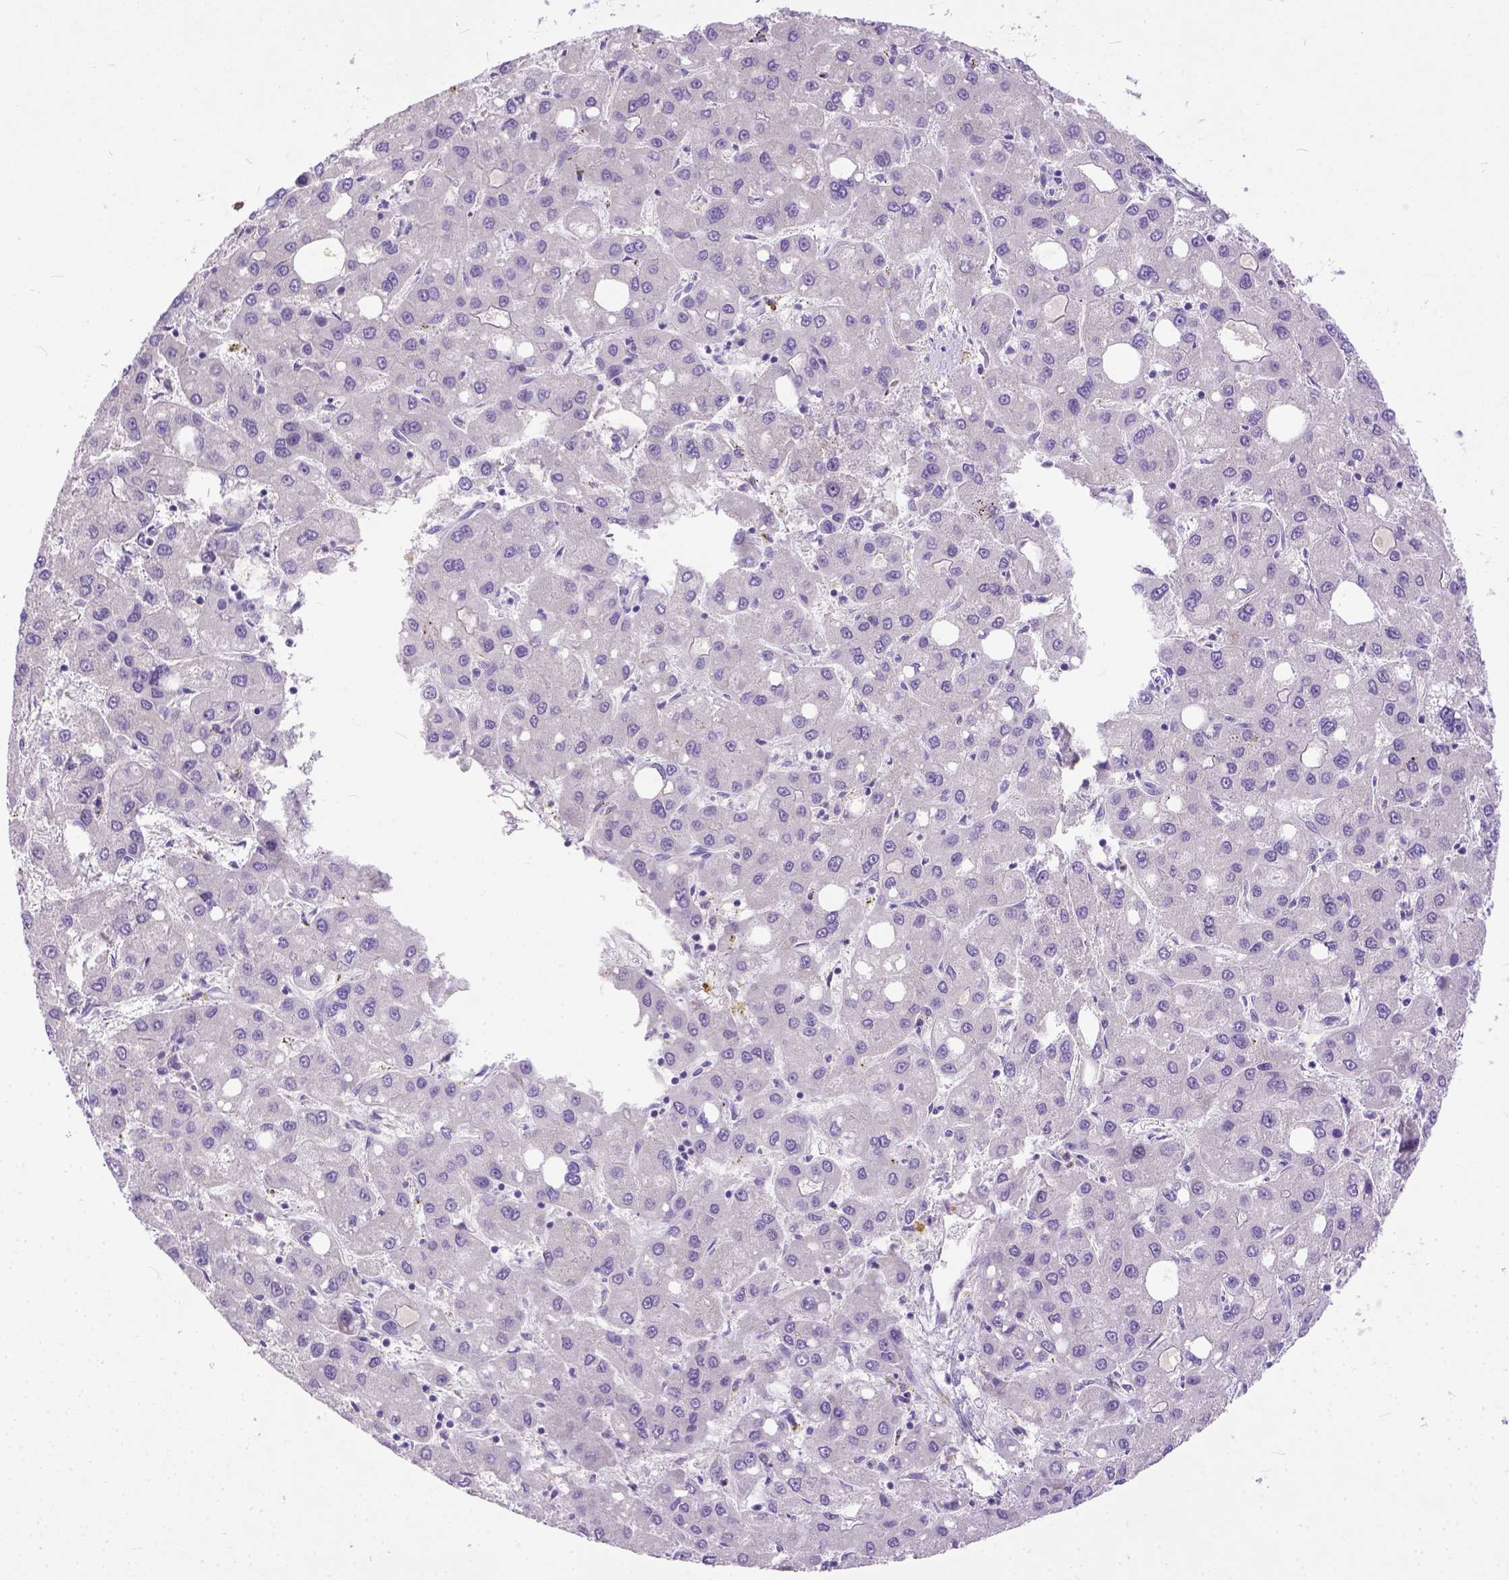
{"staining": {"intensity": "negative", "quantity": "none", "location": "none"}, "tissue": "liver cancer", "cell_type": "Tumor cells", "image_type": "cancer", "snomed": [{"axis": "morphology", "description": "Carcinoma, Hepatocellular, NOS"}, {"axis": "topography", "description": "Liver"}], "caption": "IHC photomicrograph of neoplastic tissue: hepatocellular carcinoma (liver) stained with DAB exhibits no significant protein expression in tumor cells.", "gene": "PLK5", "patient": {"sex": "male", "age": 73}}